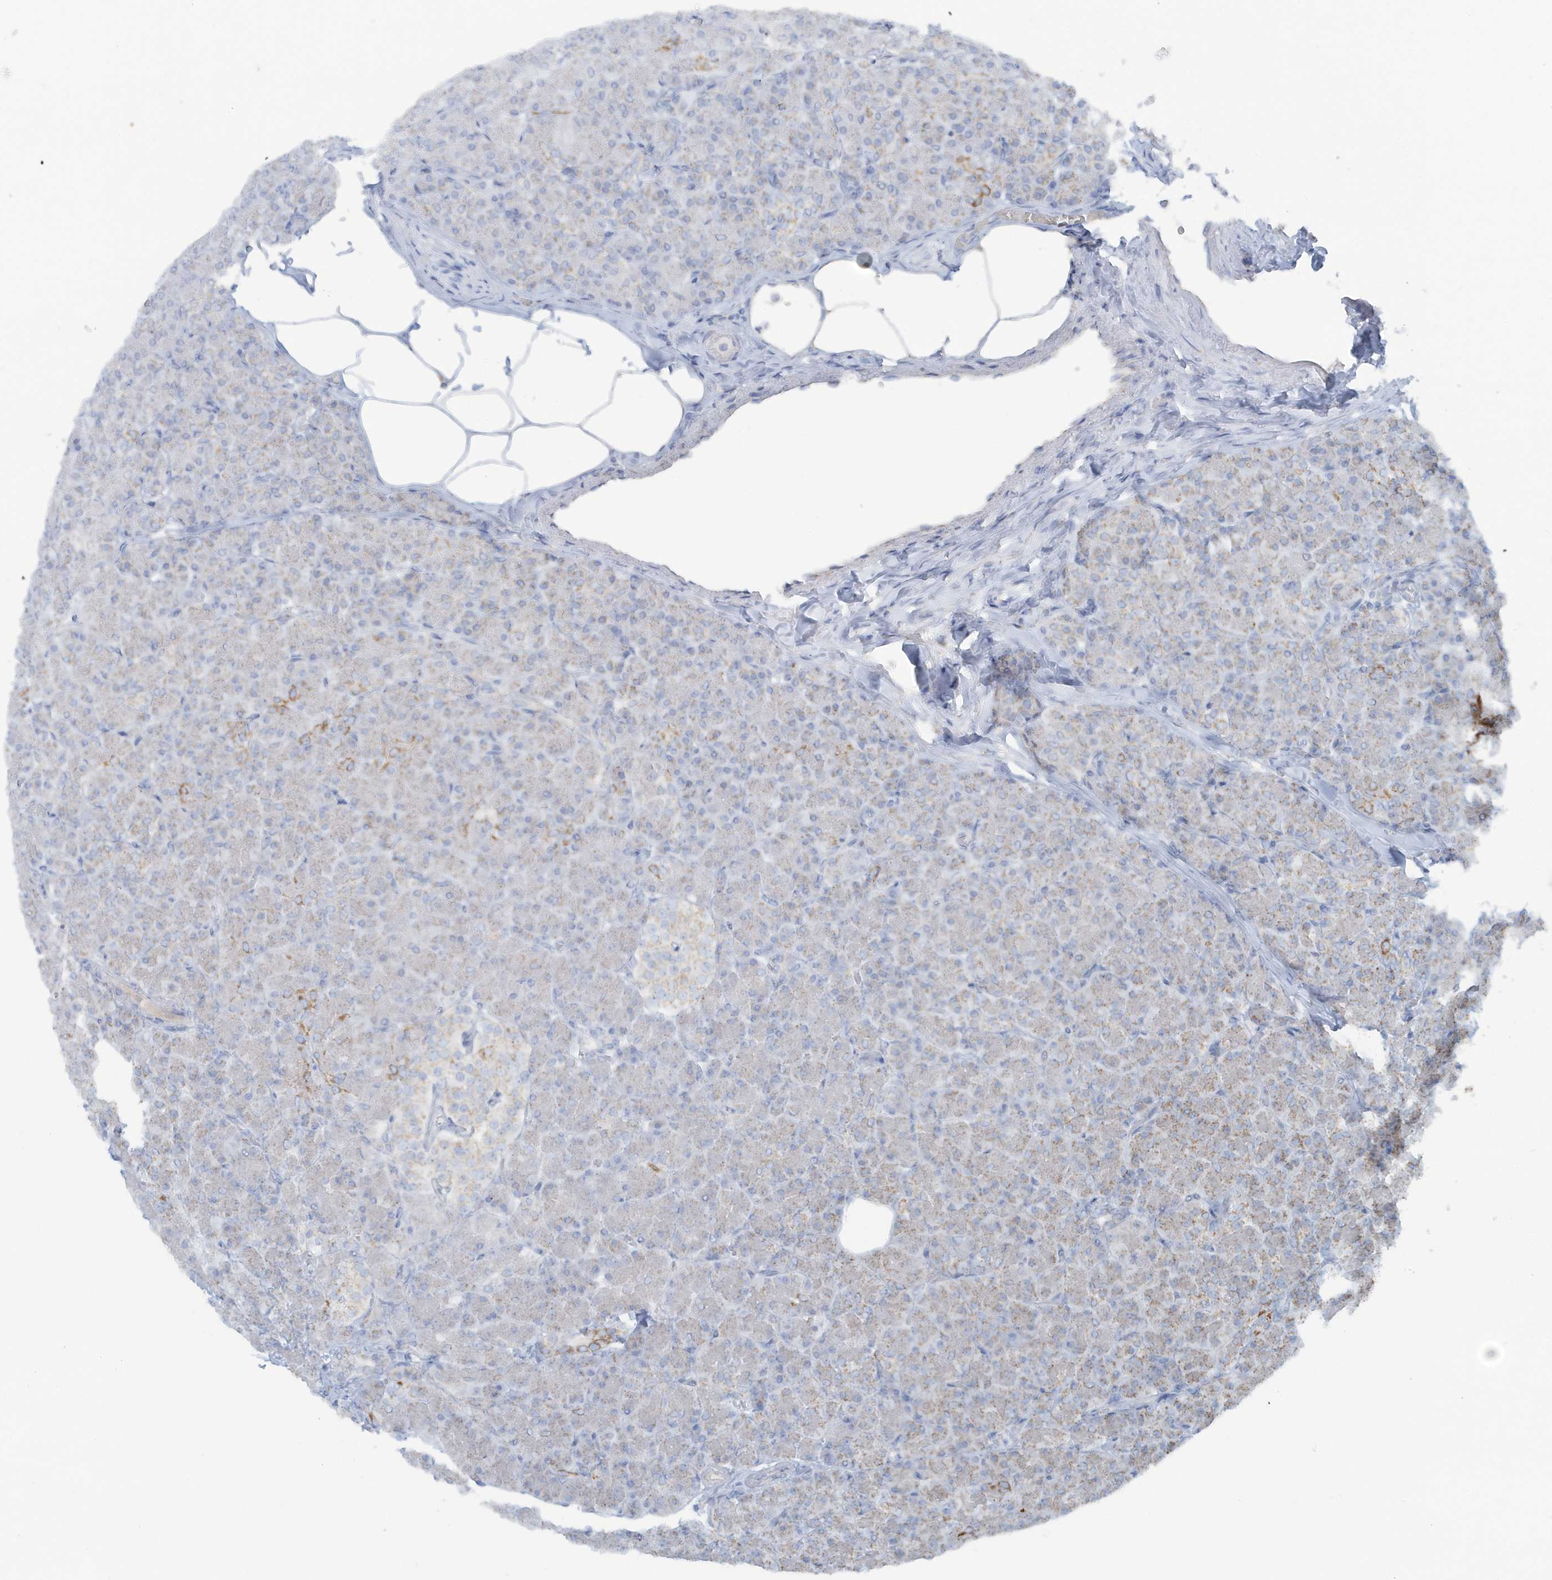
{"staining": {"intensity": "moderate", "quantity": "25%-75%", "location": "cytoplasmic/membranous"}, "tissue": "pancreas", "cell_type": "Exocrine glandular cells", "image_type": "normal", "snomed": [{"axis": "morphology", "description": "Normal tissue, NOS"}, {"axis": "topography", "description": "Pancreas"}], "caption": "IHC micrograph of normal pancreas: pancreas stained using immunohistochemistry (IHC) displays medium levels of moderate protein expression localized specifically in the cytoplasmic/membranous of exocrine glandular cells, appearing as a cytoplasmic/membranous brown color.", "gene": "RAB11FIP3", "patient": {"sex": "female", "age": 43}}